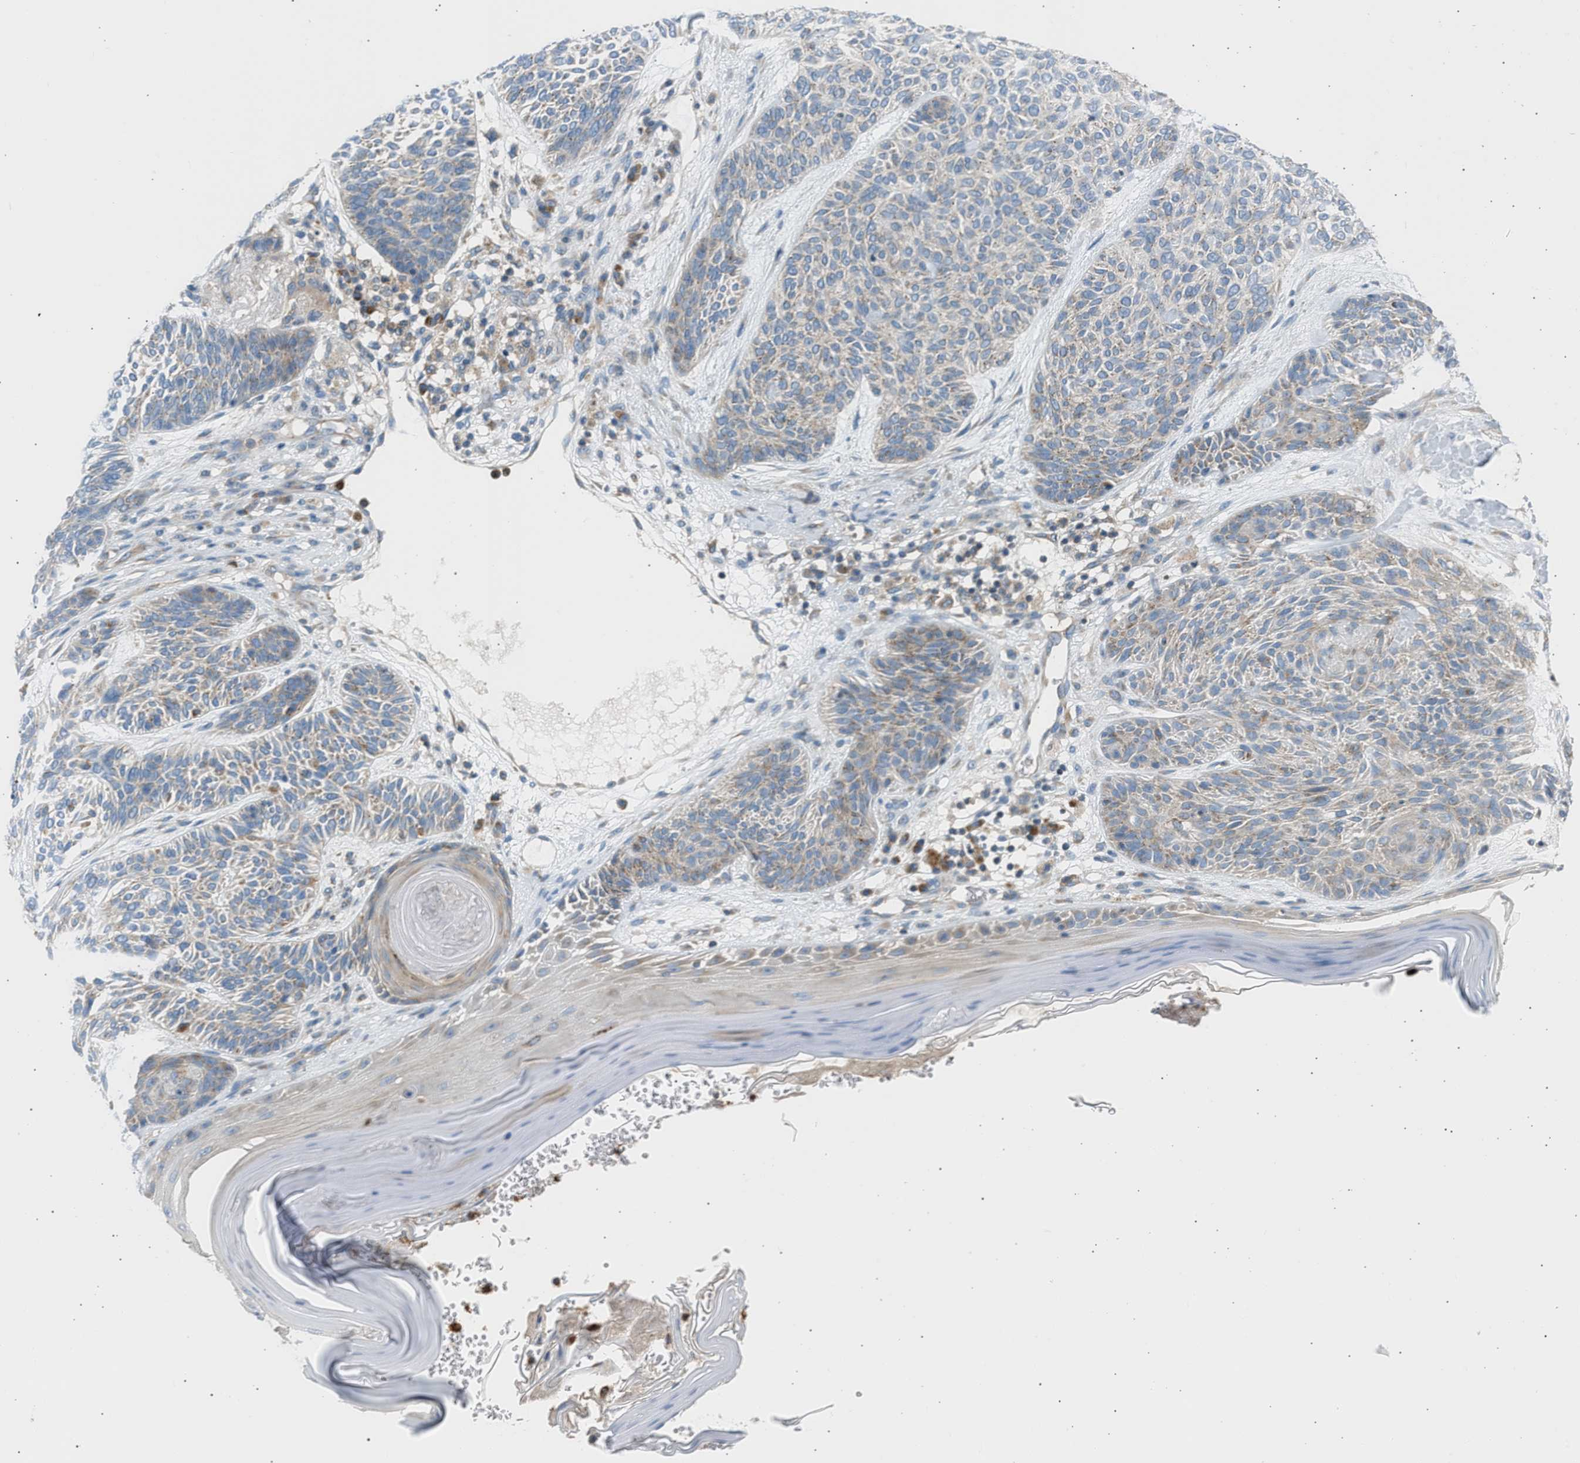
{"staining": {"intensity": "weak", "quantity": "25%-75%", "location": "cytoplasmic/membranous"}, "tissue": "skin cancer", "cell_type": "Tumor cells", "image_type": "cancer", "snomed": [{"axis": "morphology", "description": "Basal cell carcinoma"}, {"axis": "topography", "description": "Skin"}], "caption": "This micrograph exhibits skin cancer stained with immunohistochemistry (IHC) to label a protein in brown. The cytoplasmic/membranous of tumor cells show weak positivity for the protein. Nuclei are counter-stained blue.", "gene": "TRIM50", "patient": {"sex": "male", "age": 55}}